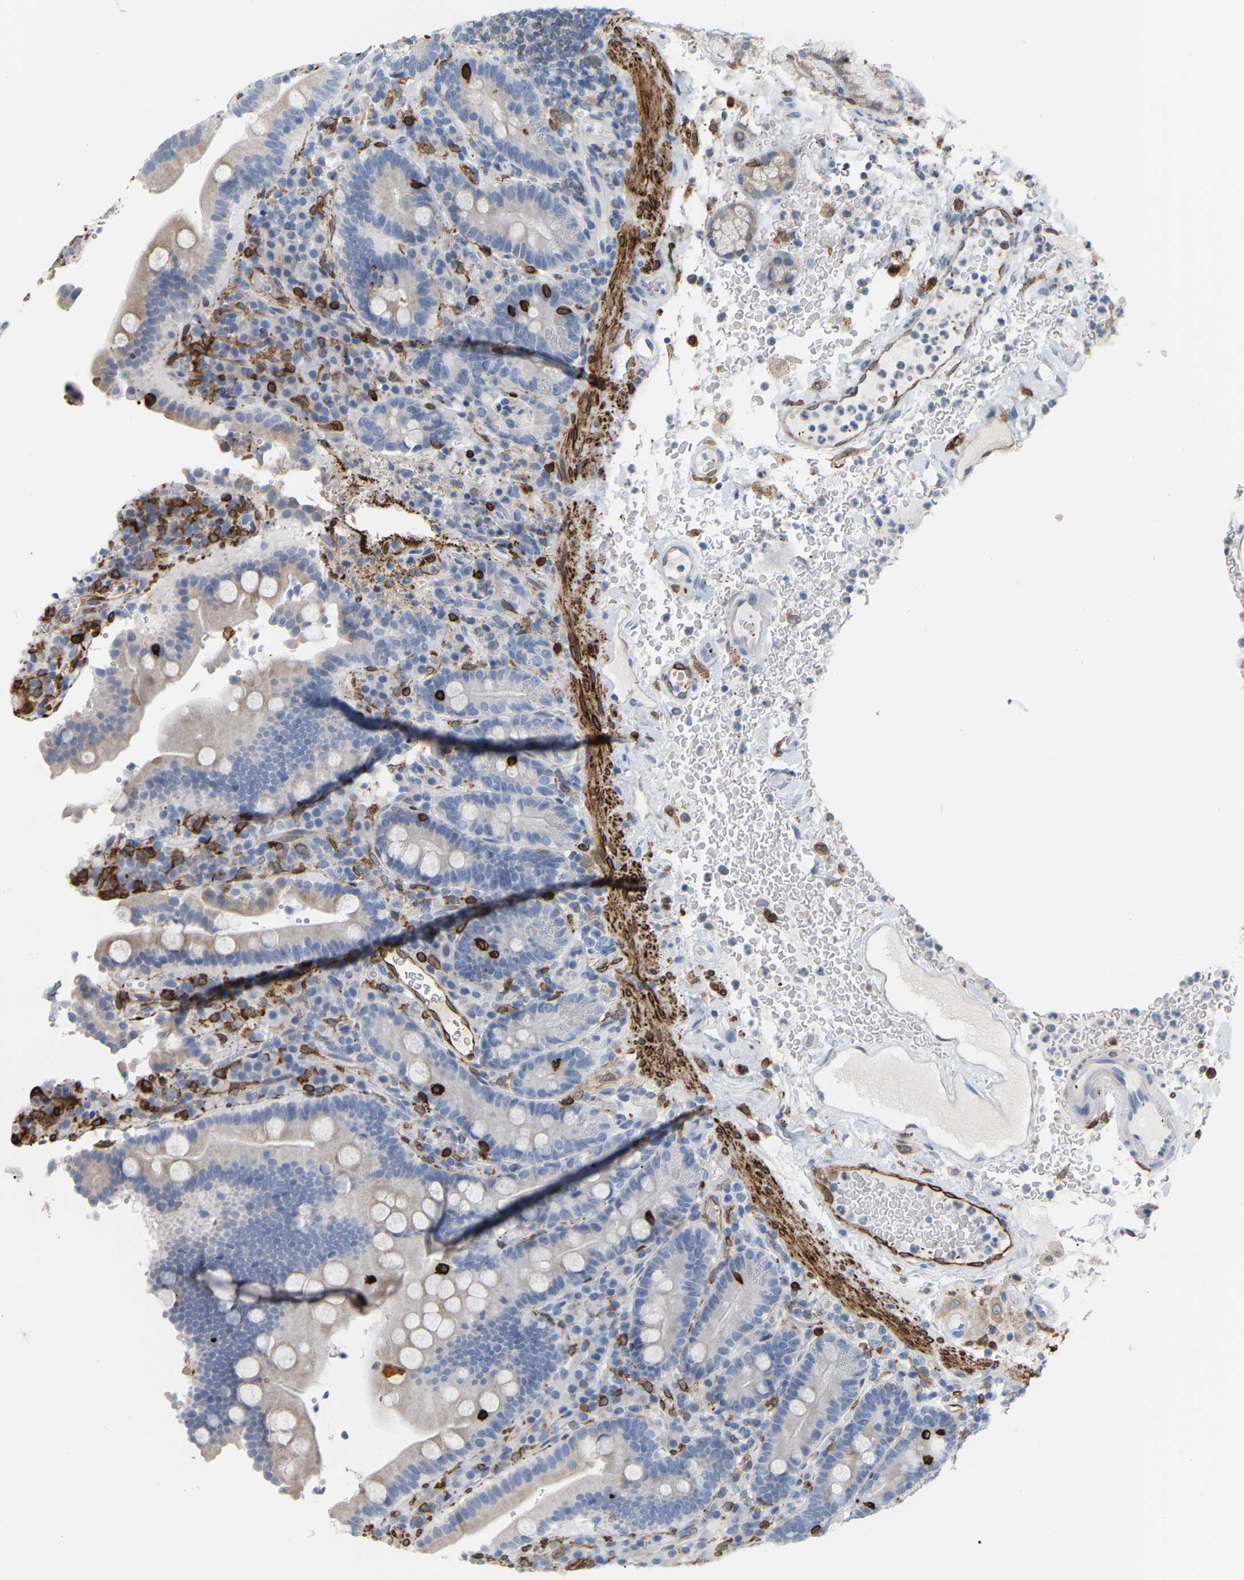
{"staining": {"intensity": "moderate", "quantity": "25%-75%", "location": "cytoplasmic/membranous"}, "tissue": "duodenum", "cell_type": "Glandular cells", "image_type": "normal", "snomed": [{"axis": "morphology", "description": "Normal tissue, NOS"}, {"axis": "topography", "description": "Small intestine, NOS"}], "caption": "DAB immunohistochemical staining of unremarkable human duodenum demonstrates moderate cytoplasmic/membranous protein positivity in approximately 25%-75% of glandular cells. (Stains: DAB in brown, nuclei in blue, Microscopy: brightfield microscopy at high magnification).", "gene": "PTGS1", "patient": {"sex": "female", "age": 71}}